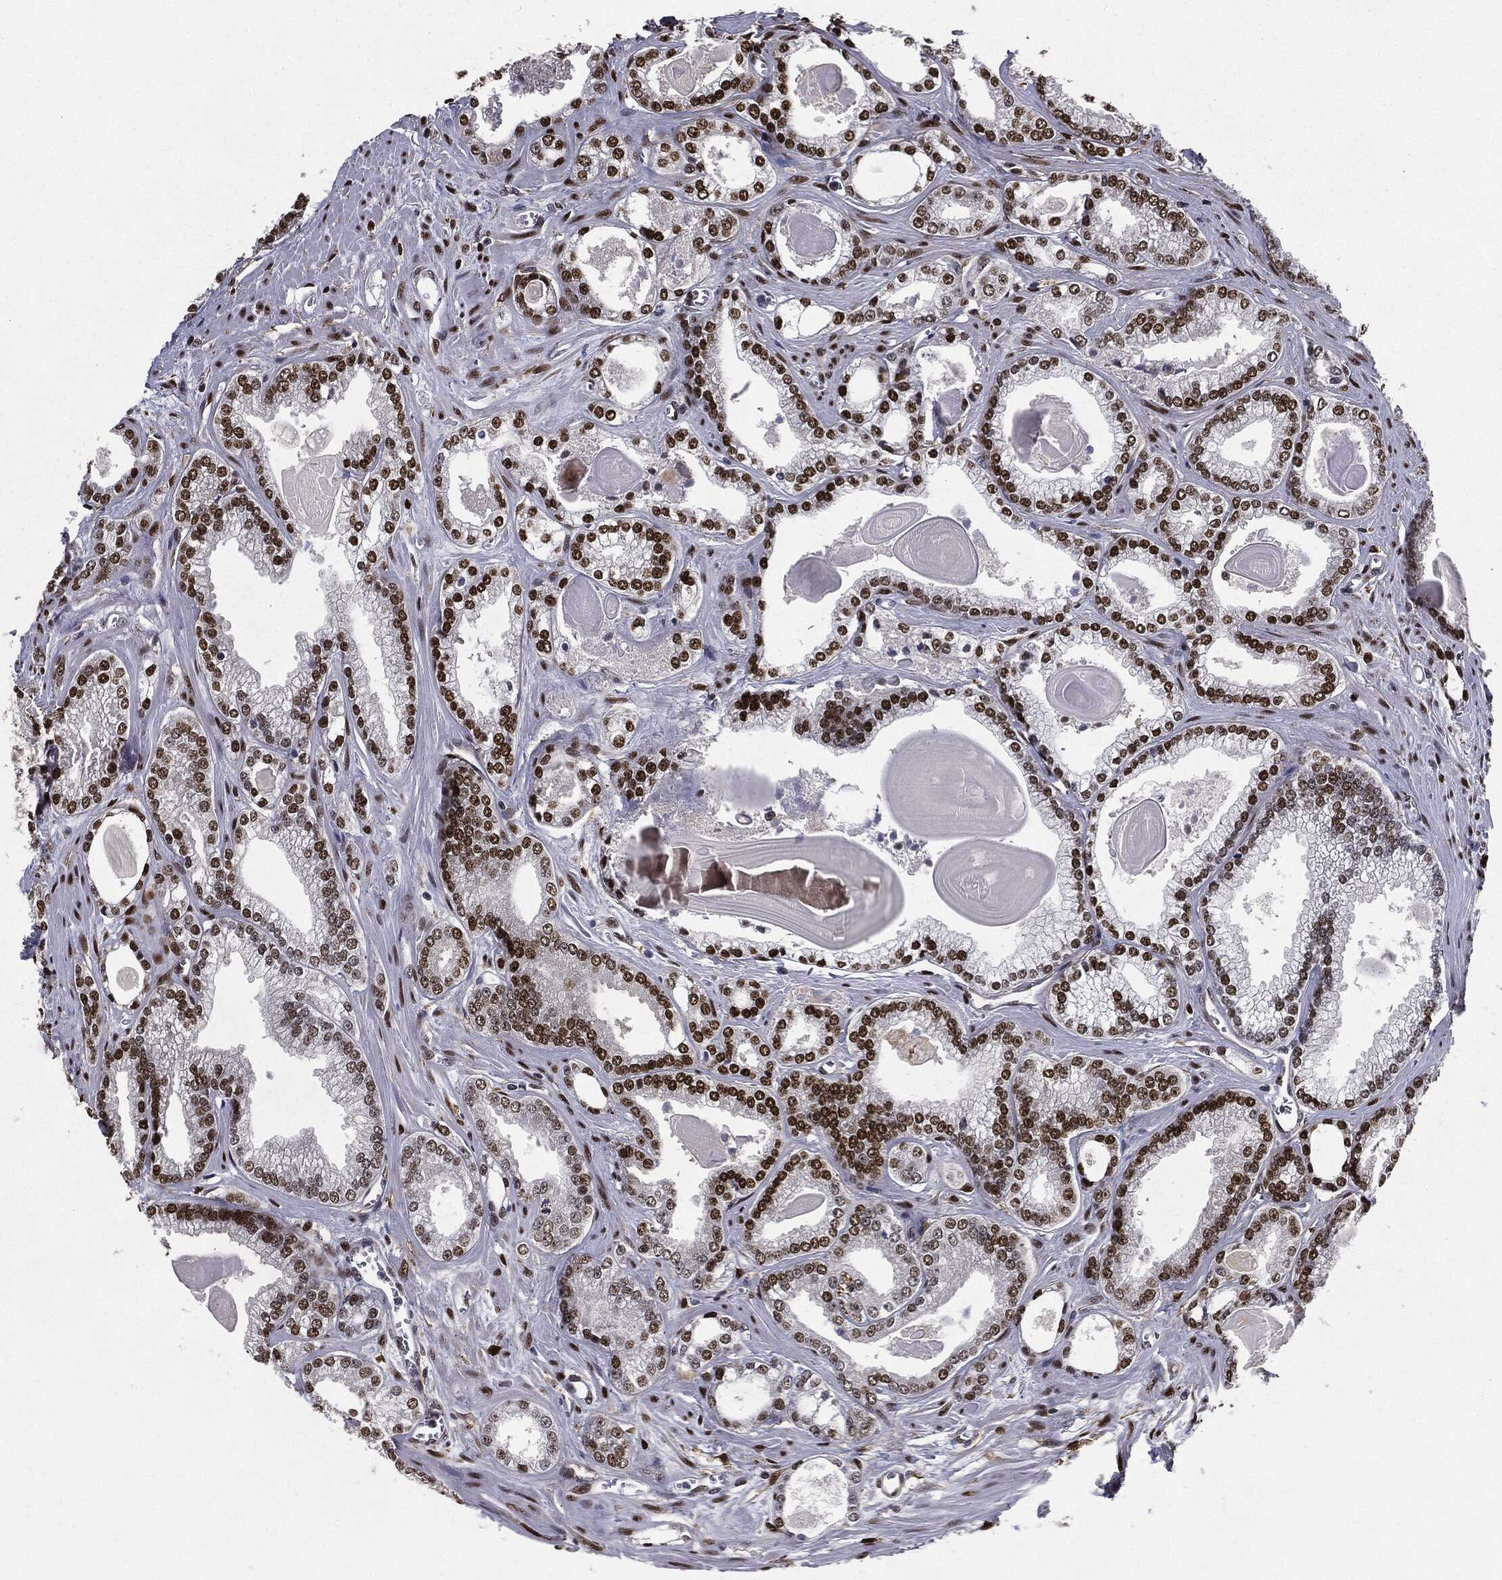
{"staining": {"intensity": "strong", "quantity": "25%-75%", "location": "nuclear"}, "tissue": "prostate cancer", "cell_type": "Tumor cells", "image_type": "cancer", "snomed": [{"axis": "morphology", "description": "Adenocarcinoma, Medium grade"}, {"axis": "topography", "description": "Prostate"}], "caption": "A high-resolution image shows immunohistochemistry (IHC) staining of prostate adenocarcinoma (medium-grade), which shows strong nuclear expression in approximately 25%-75% of tumor cells.", "gene": "JUN", "patient": {"sex": "male", "age": 71}}